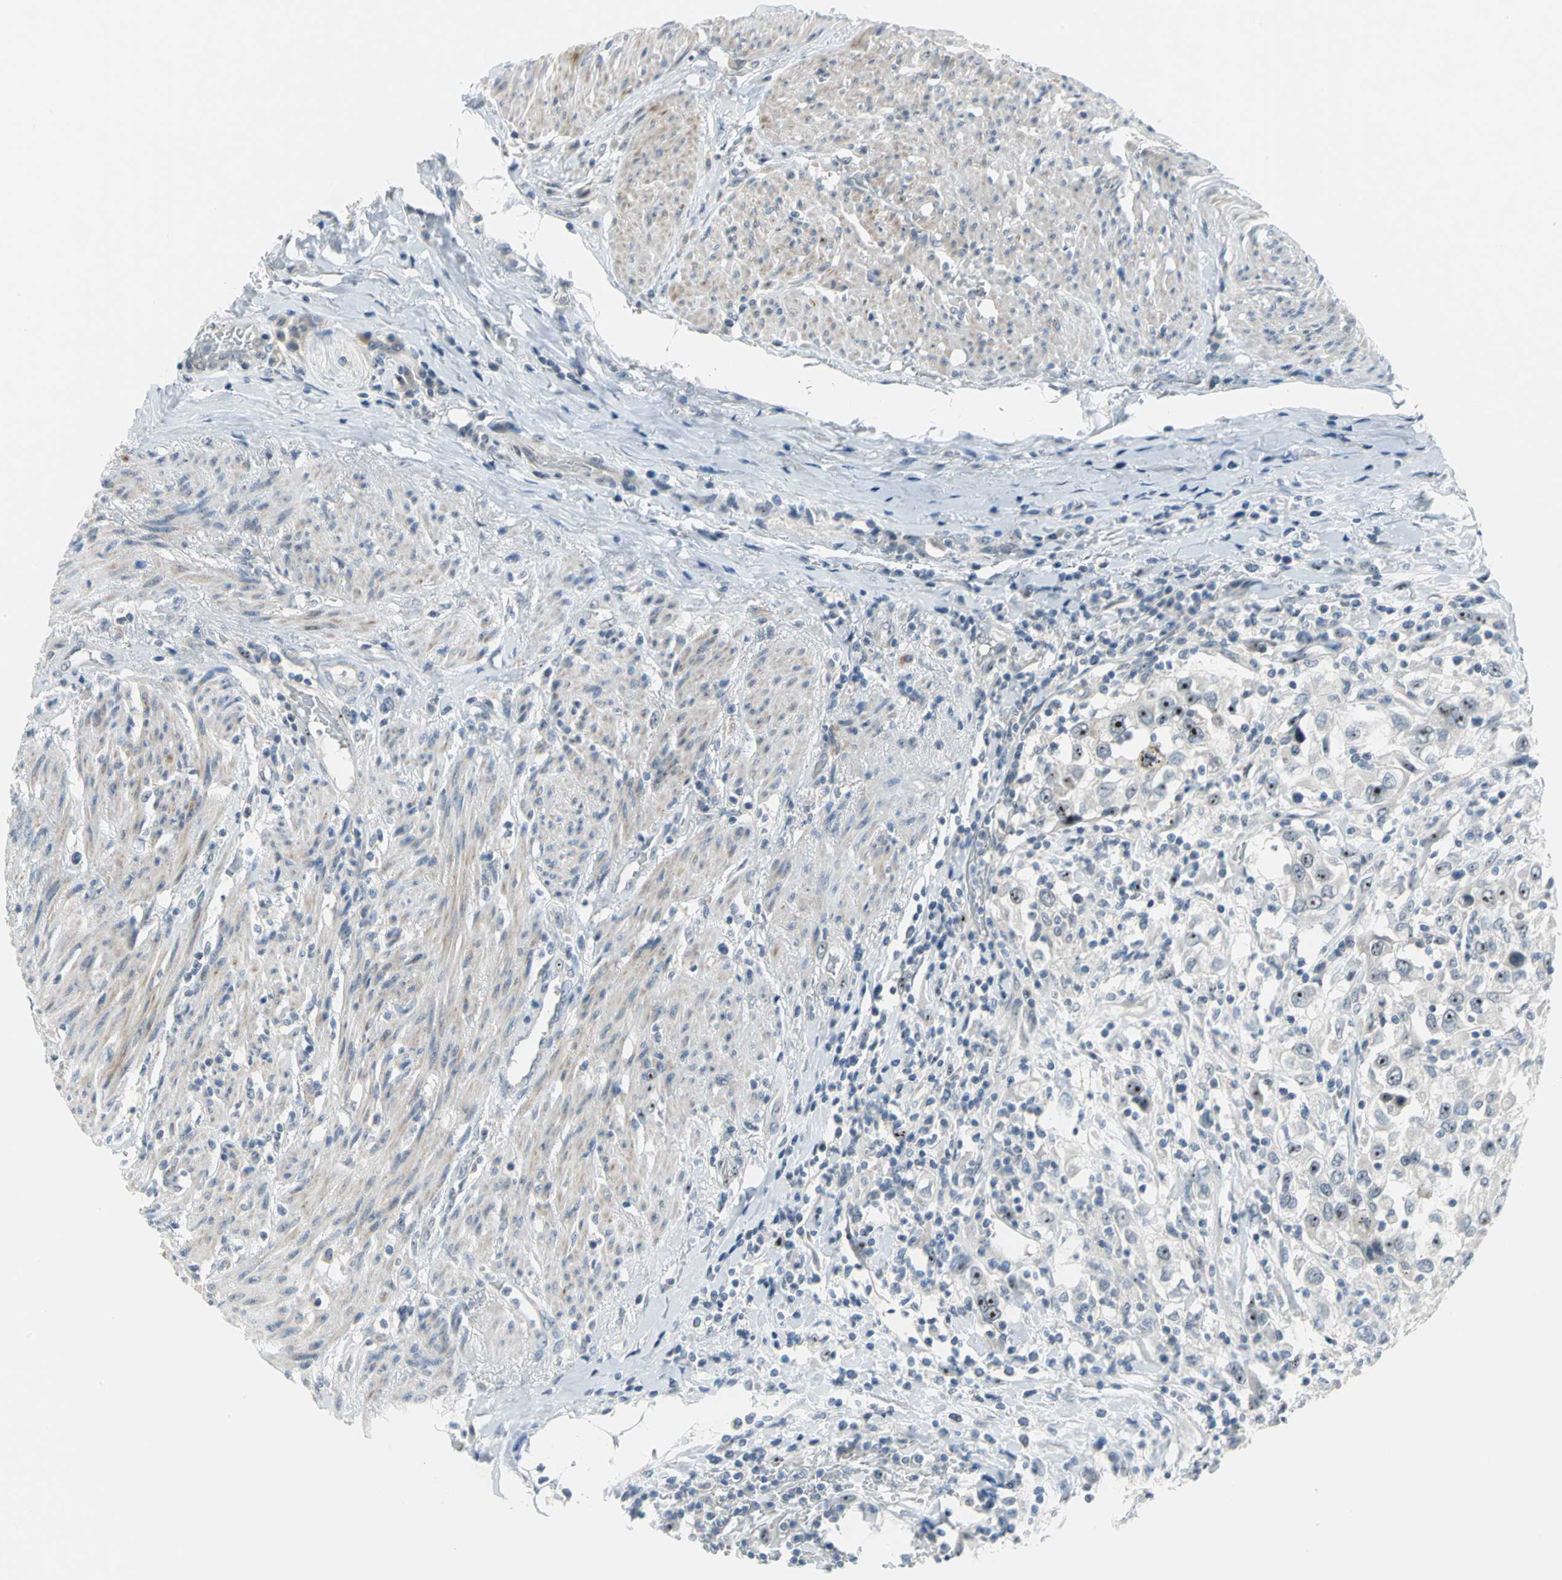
{"staining": {"intensity": "strong", "quantity": ">75%", "location": "nuclear"}, "tissue": "urothelial cancer", "cell_type": "Tumor cells", "image_type": "cancer", "snomed": [{"axis": "morphology", "description": "Urothelial carcinoma, High grade"}, {"axis": "topography", "description": "Urinary bladder"}], "caption": "Immunohistochemical staining of human high-grade urothelial carcinoma displays strong nuclear protein staining in approximately >75% of tumor cells.", "gene": "MYBBP1A", "patient": {"sex": "female", "age": 80}}